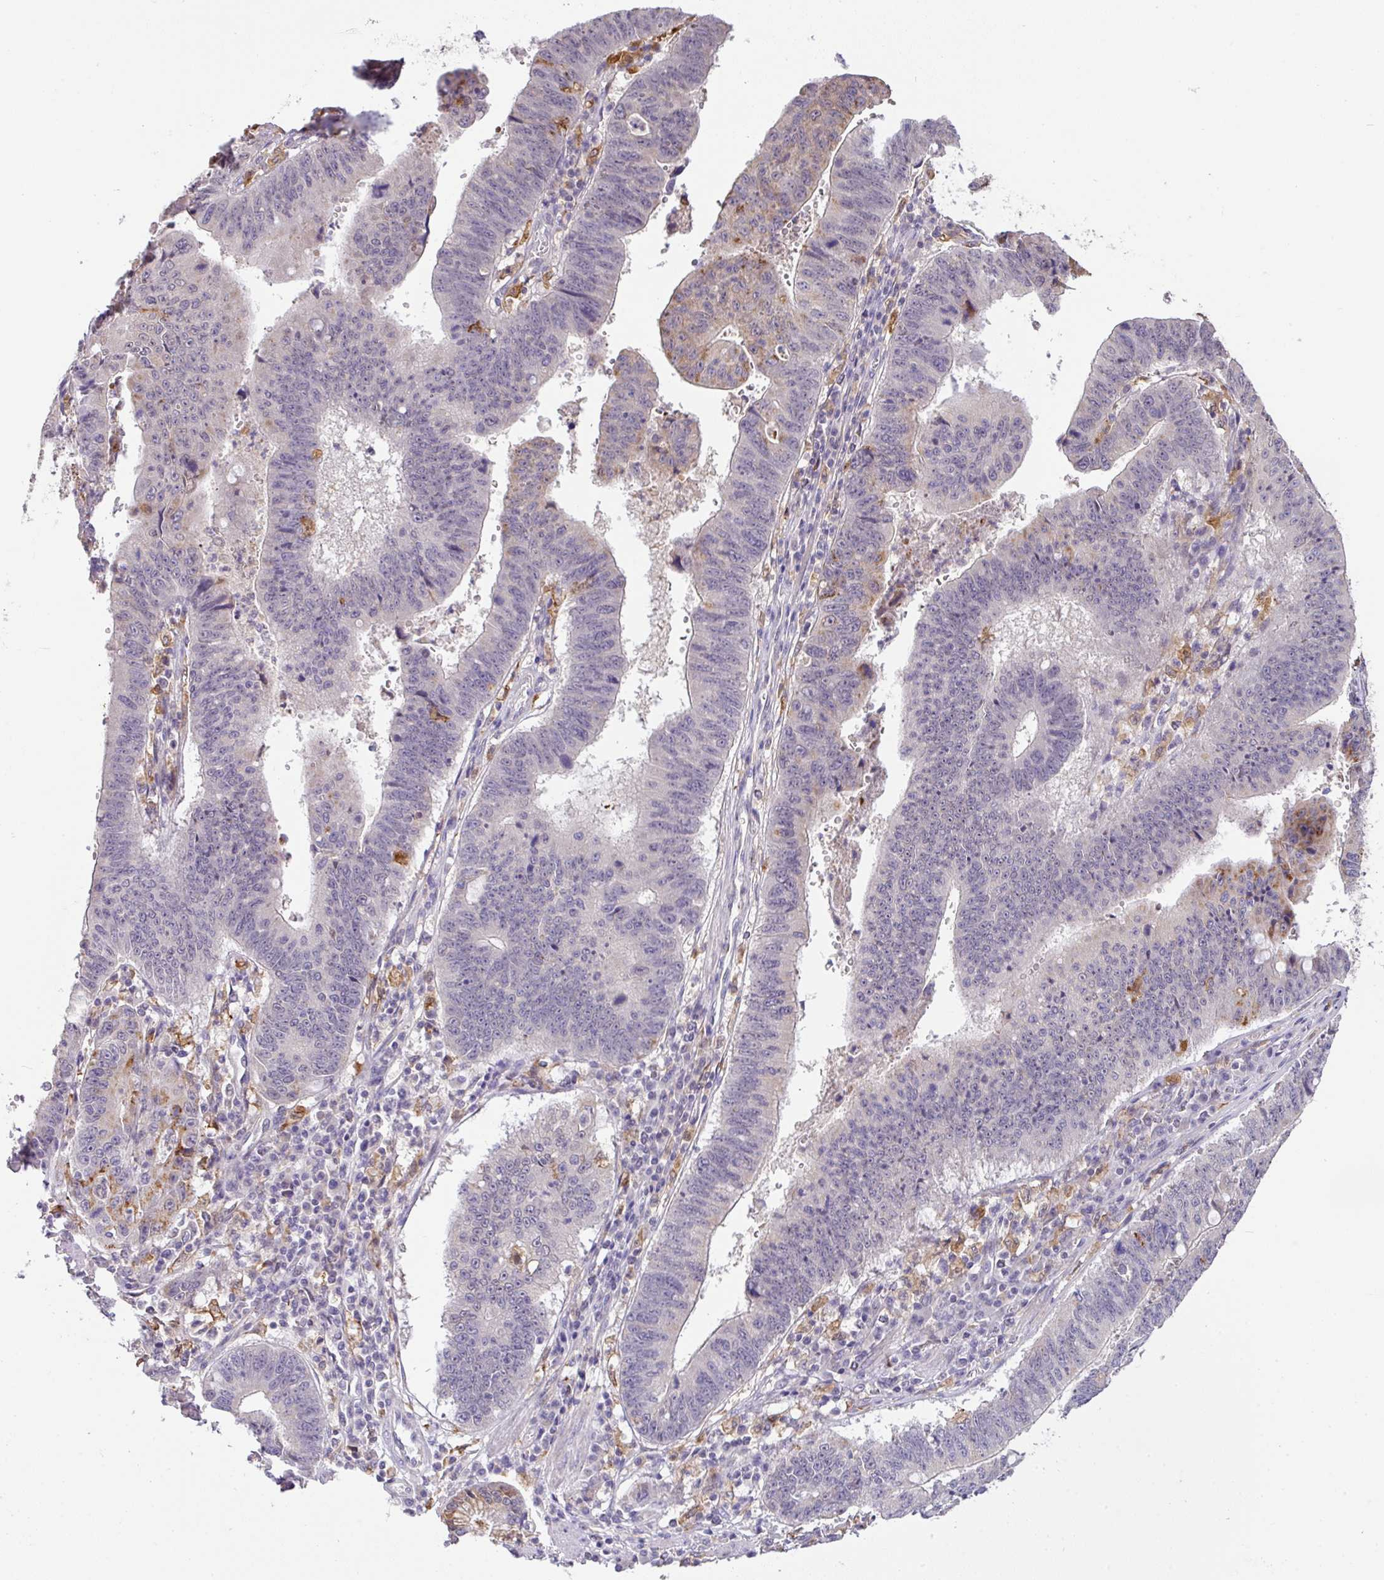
{"staining": {"intensity": "negative", "quantity": "none", "location": "none"}, "tissue": "stomach cancer", "cell_type": "Tumor cells", "image_type": "cancer", "snomed": [{"axis": "morphology", "description": "Adenocarcinoma, NOS"}, {"axis": "topography", "description": "Stomach"}], "caption": "Tumor cells show no significant protein staining in stomach adenocarcinoma. The staining was performed using DAB to visualize the protein expression in brown, while the nuclei were stained in blue with hematoxylin (Magnification: 20x).", "gene": "GCNT7", "patient": {"sex": "male", "age": 59}}